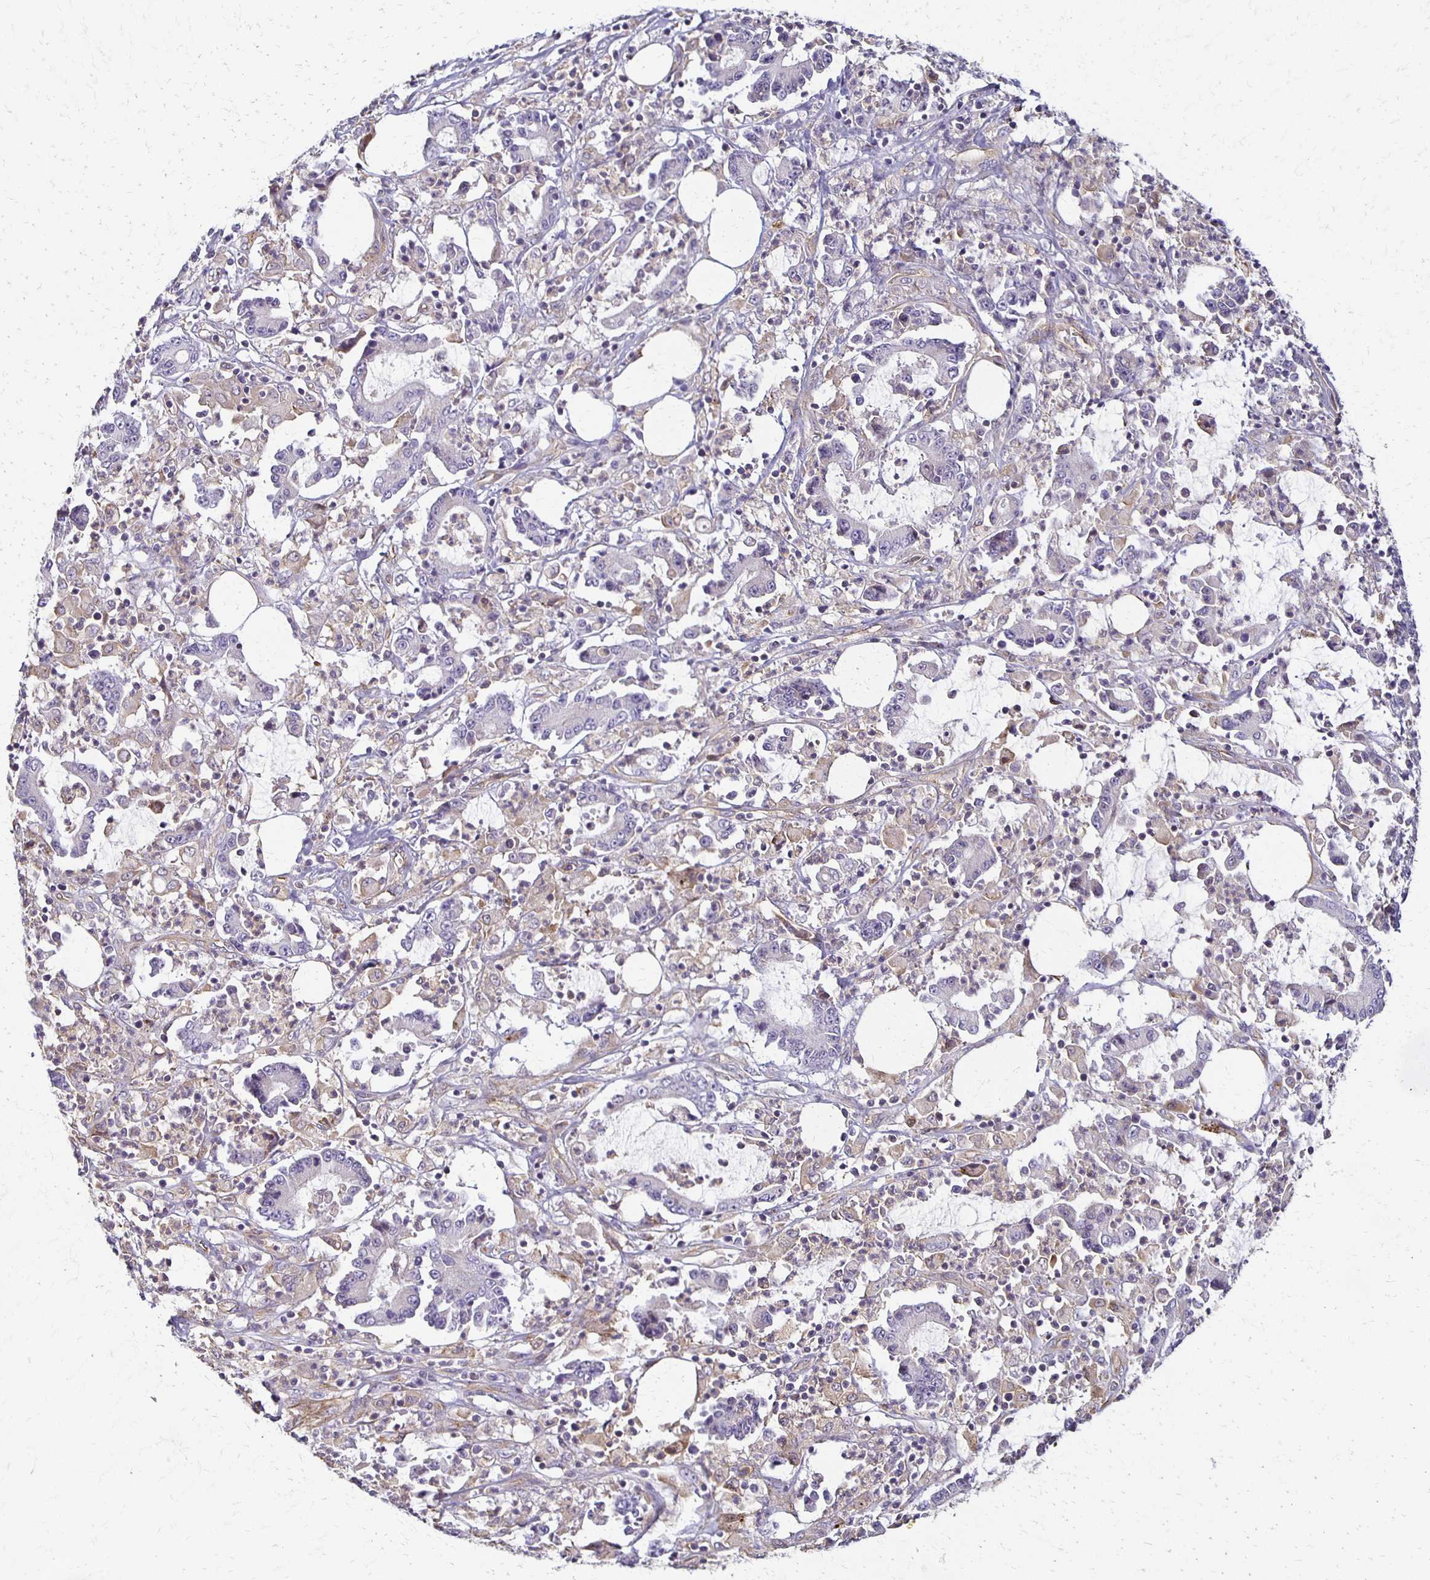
{"staining": {"intensity": "negative", "quantity": "none", "location": "none"}, "tissue": "stomach cancer", "cell_type": "Tumor cells", "image_type": "cancer", "snomed": [{"axis": "morphology", "description": "Adenocarcinoma, NOS"}, {"axis": "topography", "description": "Stomach, upper"}], "caption": "Immunohistochemistry (IHC) image of neoplastic tissue: human stomach cancer (adenocarcinoma) stained with DAB (3,3'-diaminobenzidine) demonstrates no significant protein expression in tumor cells.", "gene": "GPX4", "patient": {"sex": "male", "age": 68}}